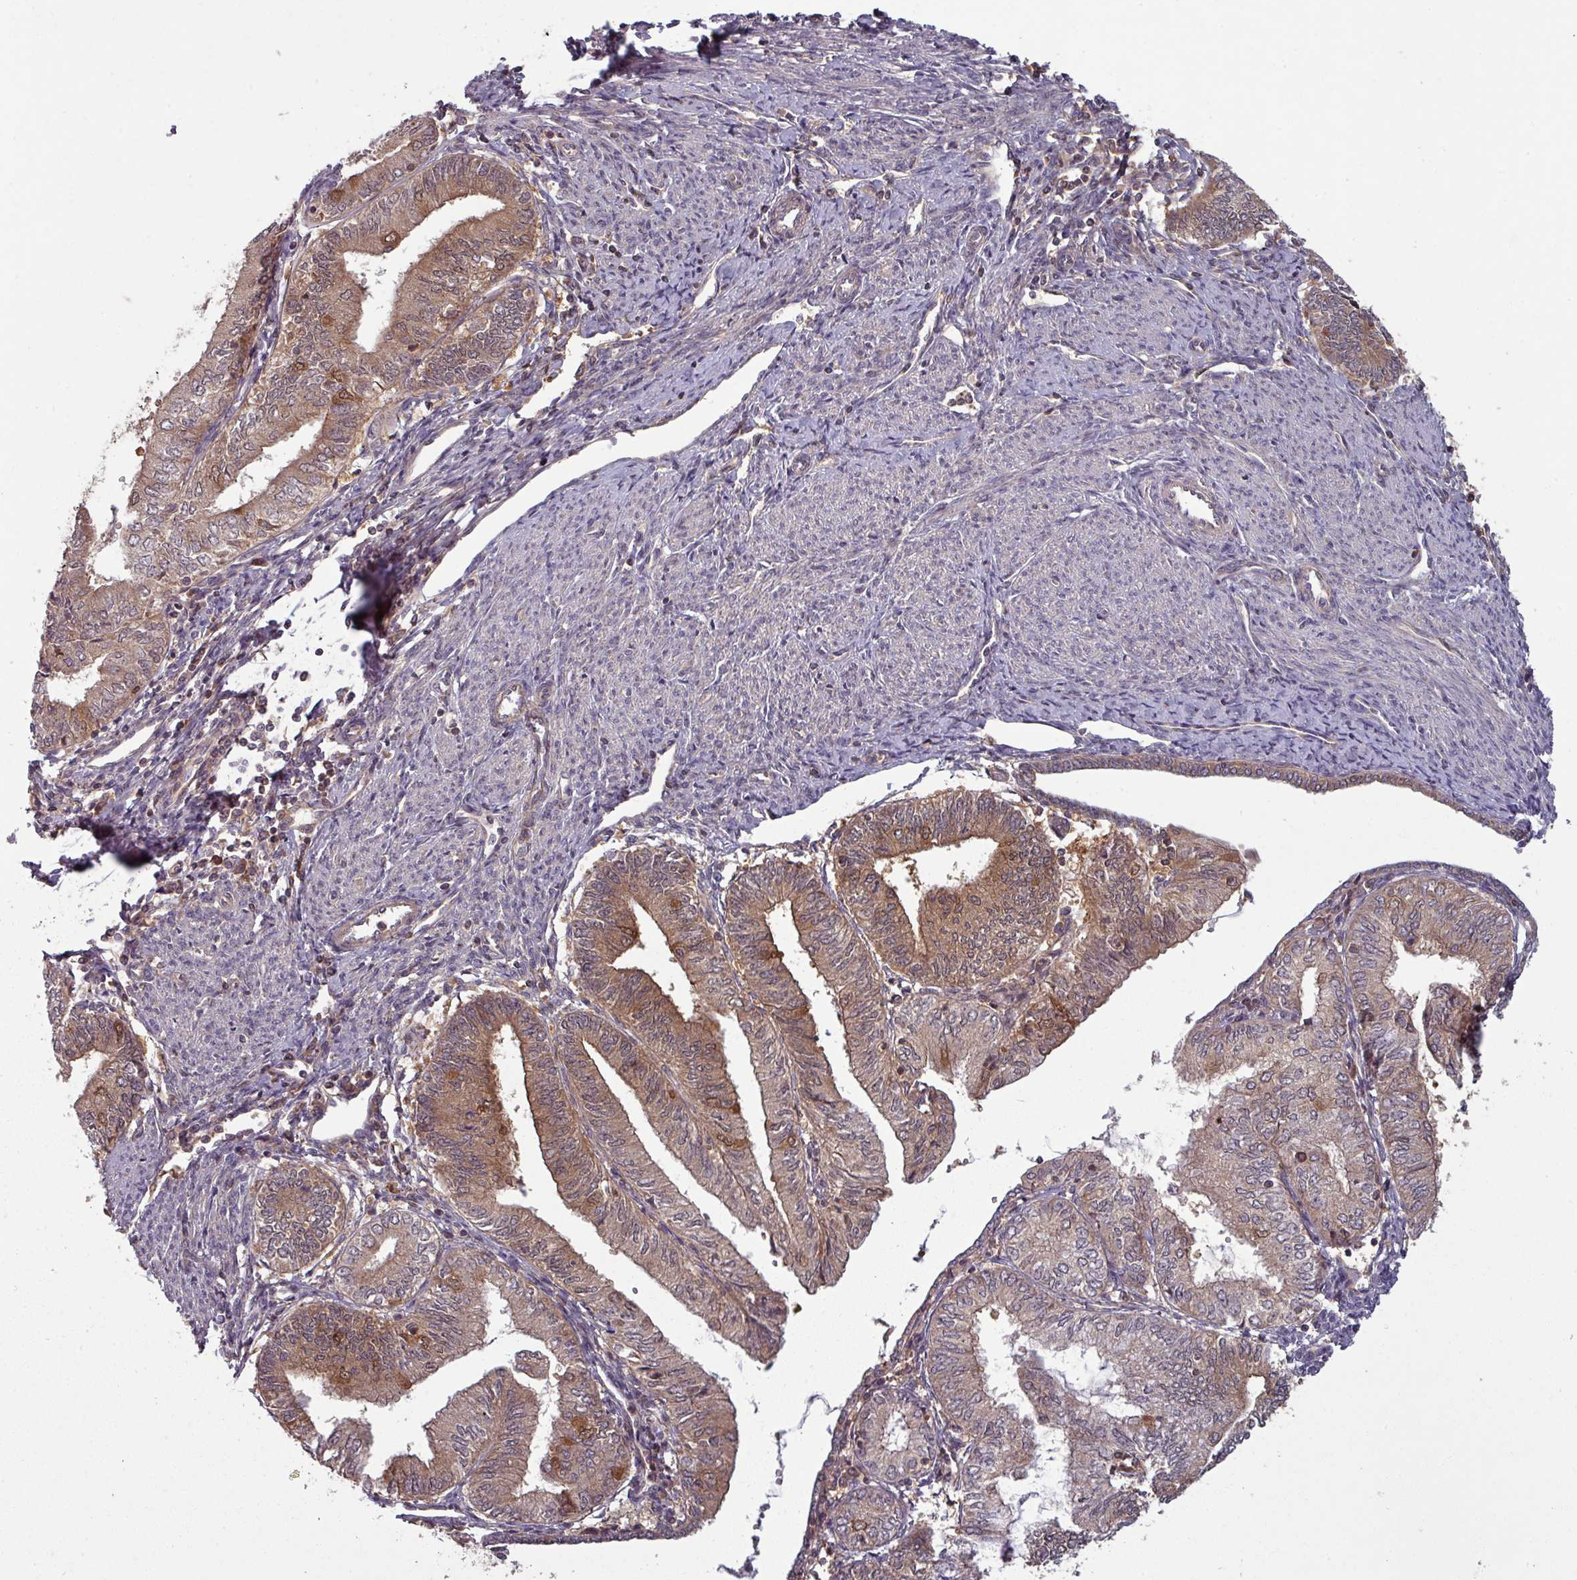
{"staining": {"intensity": "moderate", "quantity": ">75%", "location": "cytoplasmic/membranous"}, "tissue": "endometrial cancer", "cell_type": "Tumor cells", "image_type": "cancer", "snomed": [{"axis": "morphology", "description": "Adenocarcinoma, NOS"}, {"axis": "topography", "description": "Endometrium"}], "caption": "The immunohistochemical stain shows moderate cytoplasmic/membranous expression in tumor cells of endometrial cancer tissue. (brown staining indicates protein expression, while blue staining denotes nuclei).", "gene": "GSKIP", "patient": {"sex": "female", "age": 66}}